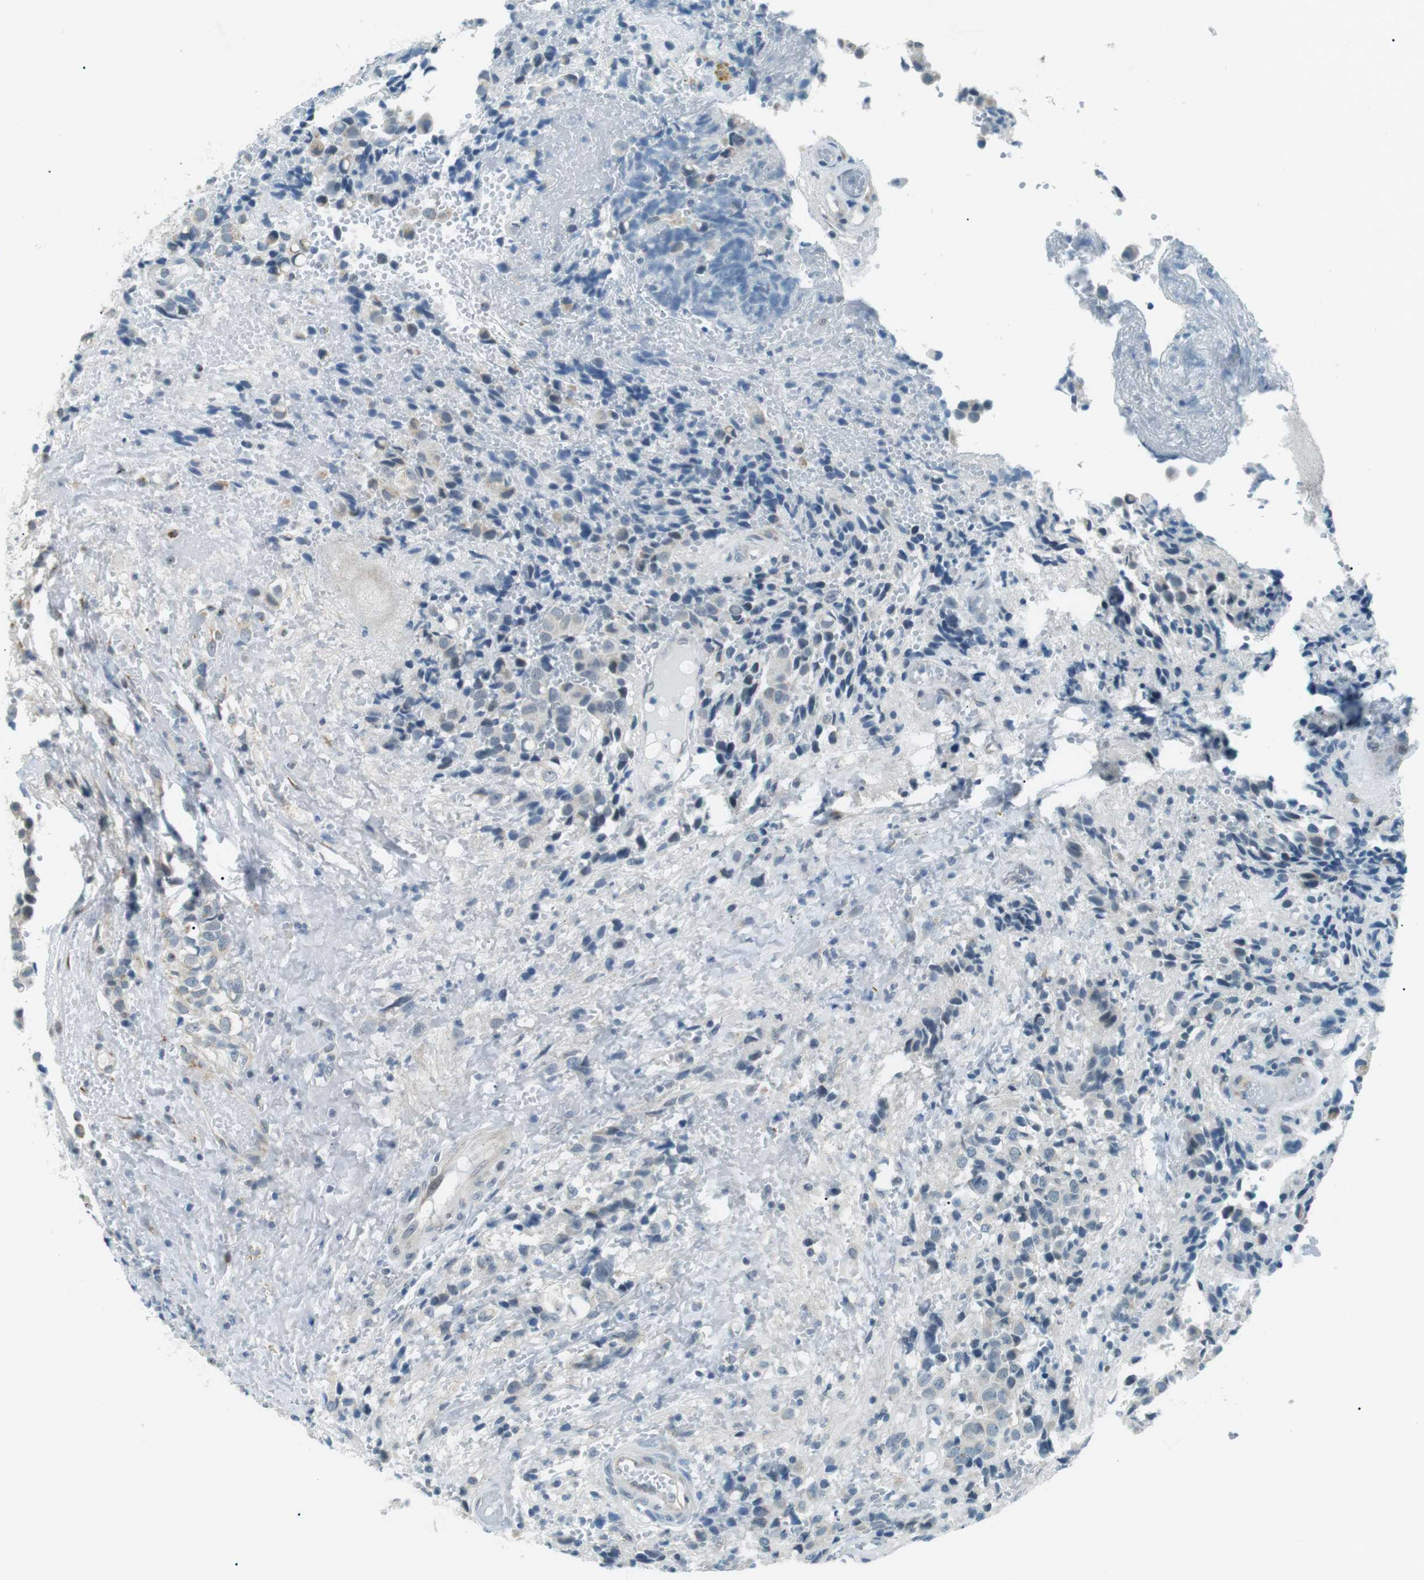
{"staining": {"intensity": "weak", "quantity": "25%-75%", "location": "cytoplasmic/membranous"}, "tissue": "glioma", "cell_type": "Tumor cells", "image_type": "cancer", "snomed": [{"axis": "morphology", "description": "Glioma, malignant, High grade"}, {"axis": "topography", "description": "Brain"}], "caption": "Protein analysis of high-grade glioma (malignant) tissue shows weak cytoplasmic/membranous expression in approximately 25%-75% of tumor cells. Ihc stains the protein in brown and the nuclei are stained blue.", "gene": "SERPINB2", "patient": {"sex": "male", "age": 32}}